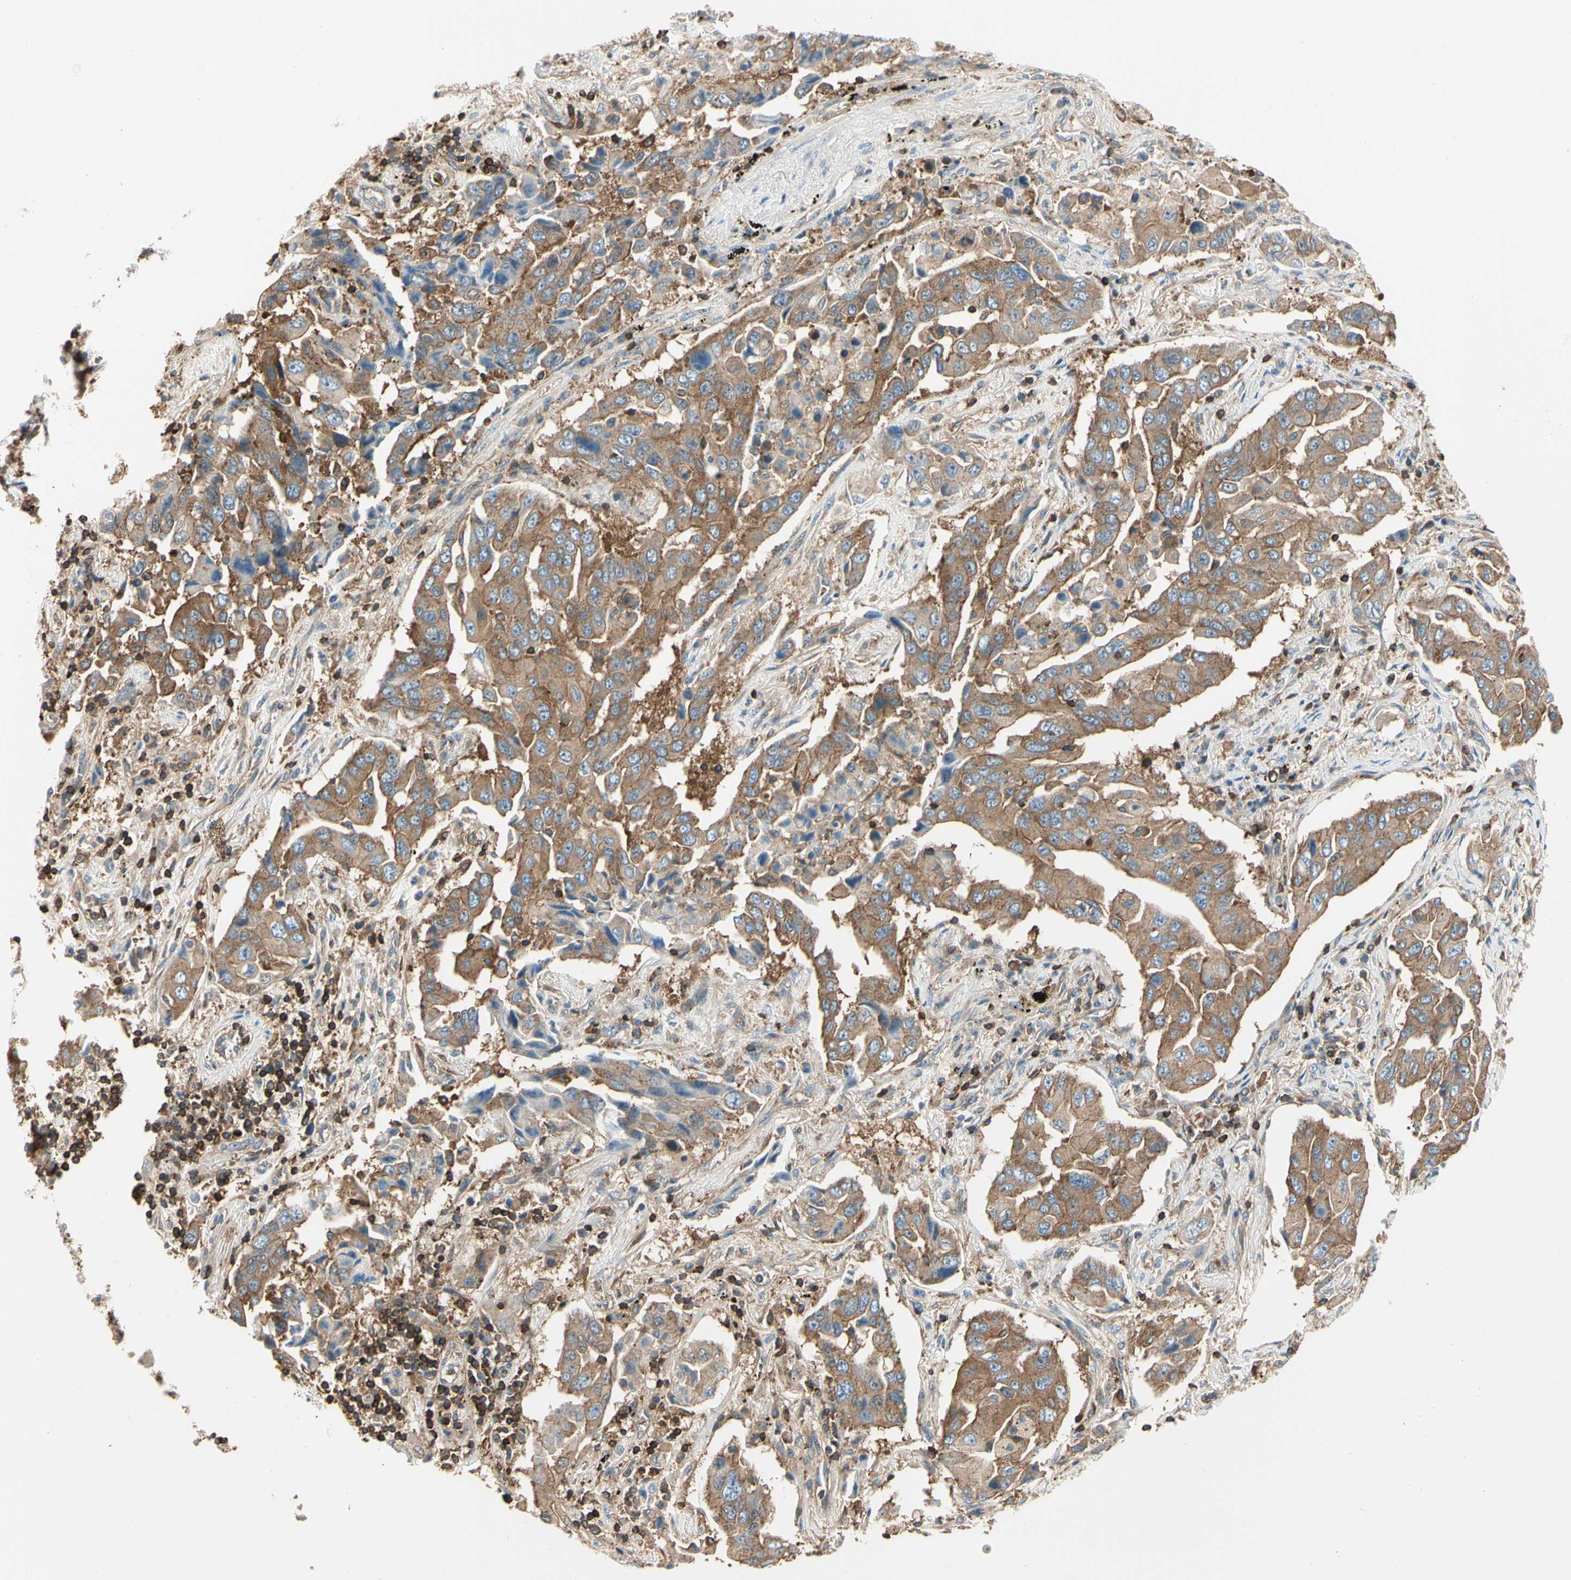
{"staining": {"intensity": "moderate", "quantity": ">75%", "location": "cytoplasmic/membranous"}, "tissue": "lung cancer", "cell_type": "Tumor cells", "image_type": "cancer", "snomed": [{"axis": "morphology", "description": "Adenocarcinoma, NOS"}, {"axis": "topography", "description": "Lung"}], "caption": "This is an image of immunohistochemistry (IHC) staining of lung cancer (adenocarcinoma), which shows moderate expression in the cytoplasmic/membranous of tumor cells.", "gene": "CAPZA2", "patient": {"sex": "female", "age": 65}}